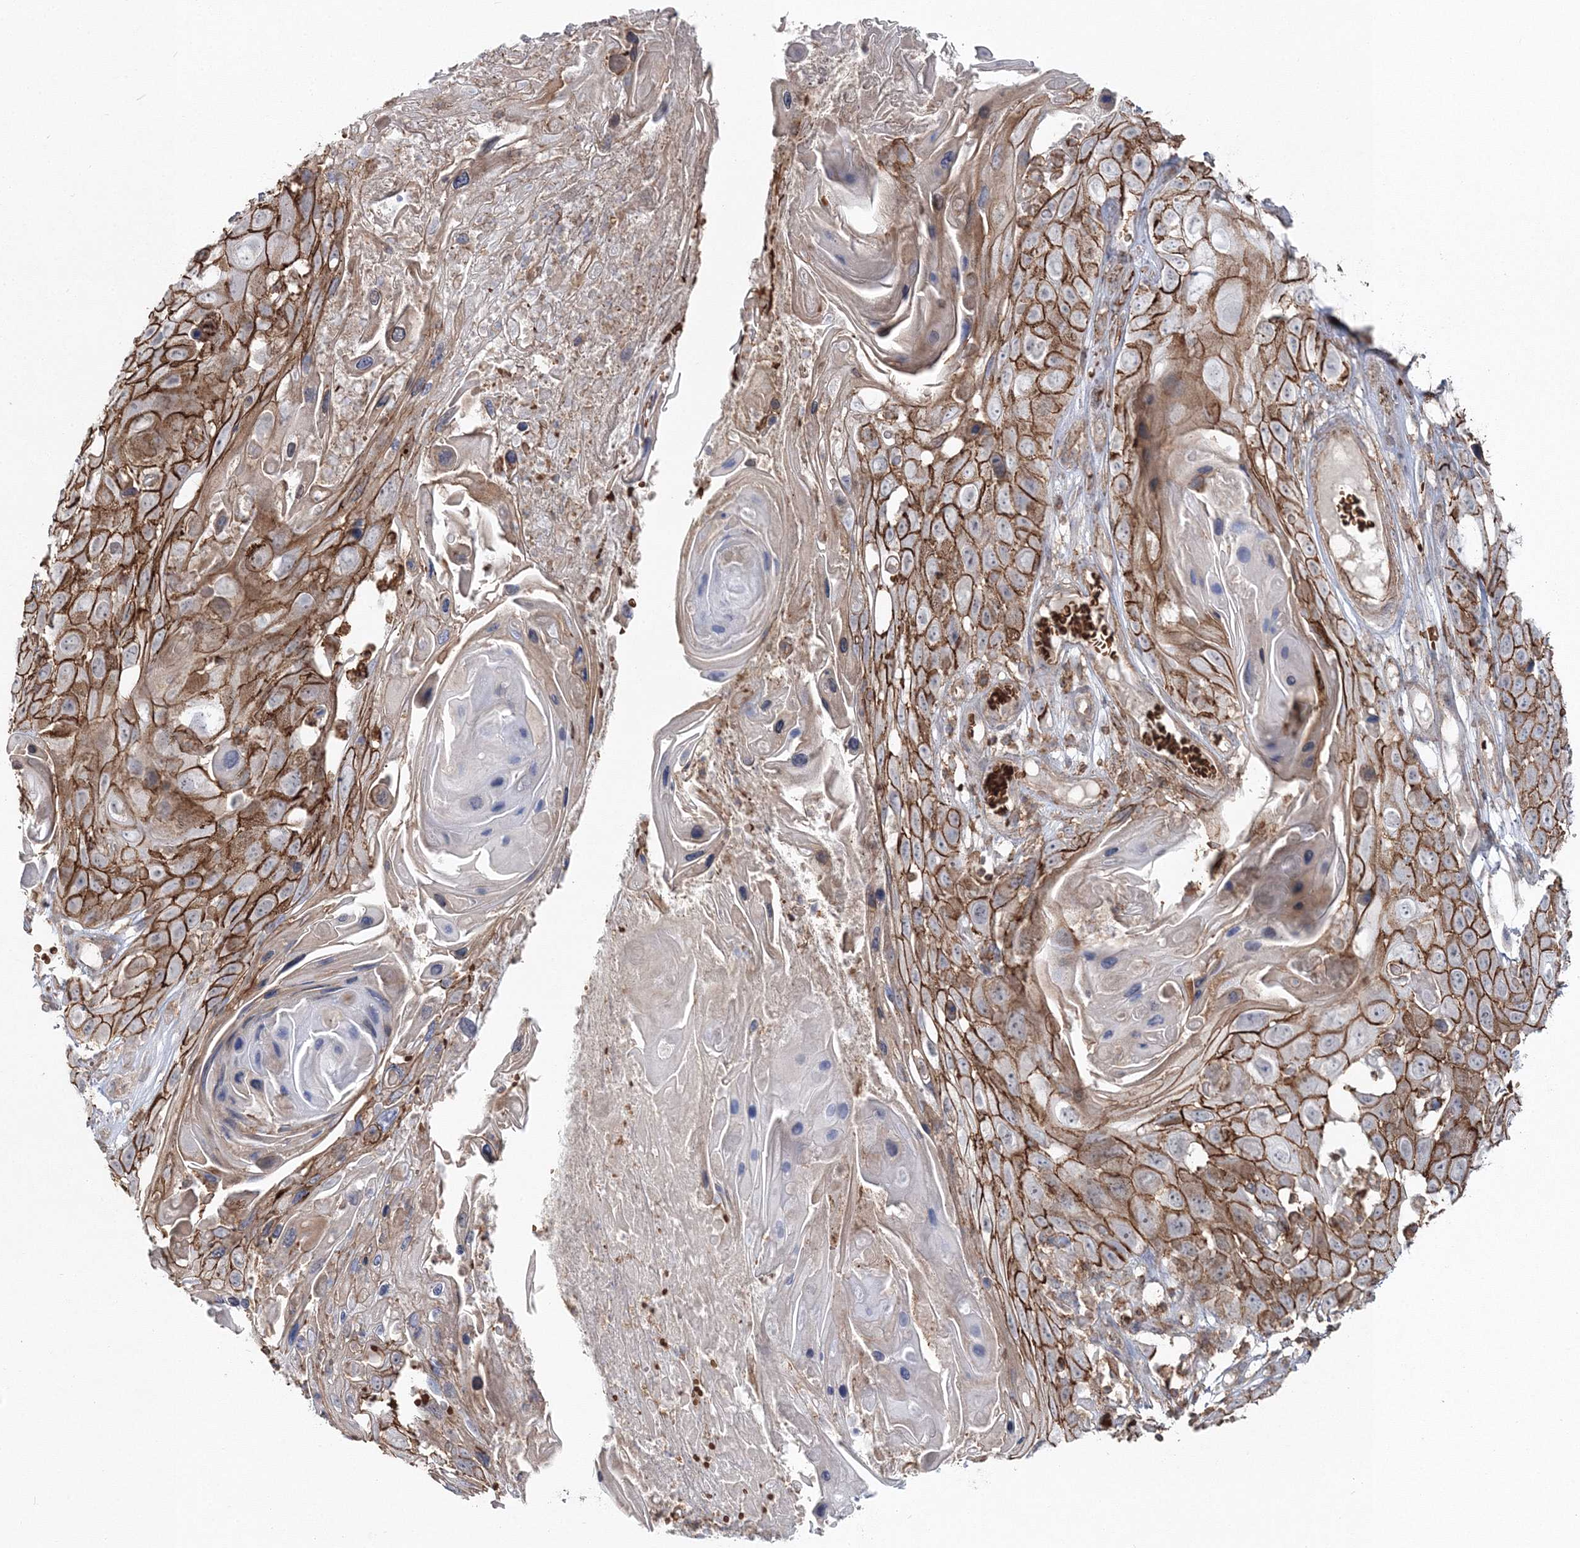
{"staining": {"intensity": "moderate", "quantity": ">75%", "location": "cytoplasmic/membranous"}, "tissue": "skin cancer", "cell_type": "Tumor cells", "image_type": "cancer", "snomed": [{"axis": "morphology", "description": "Squamous cell carcinoma, NOS"}, {"axis": "topography", "description": "Skin"}], "caption": "Protein expression by immunohistochemistry reveals moderate cytoplasmic/membranous positivity in about >75% of tumor cells in skin cancer.", "gene": "PCBD2", "patient": {"sex": "male", "age": 55}}